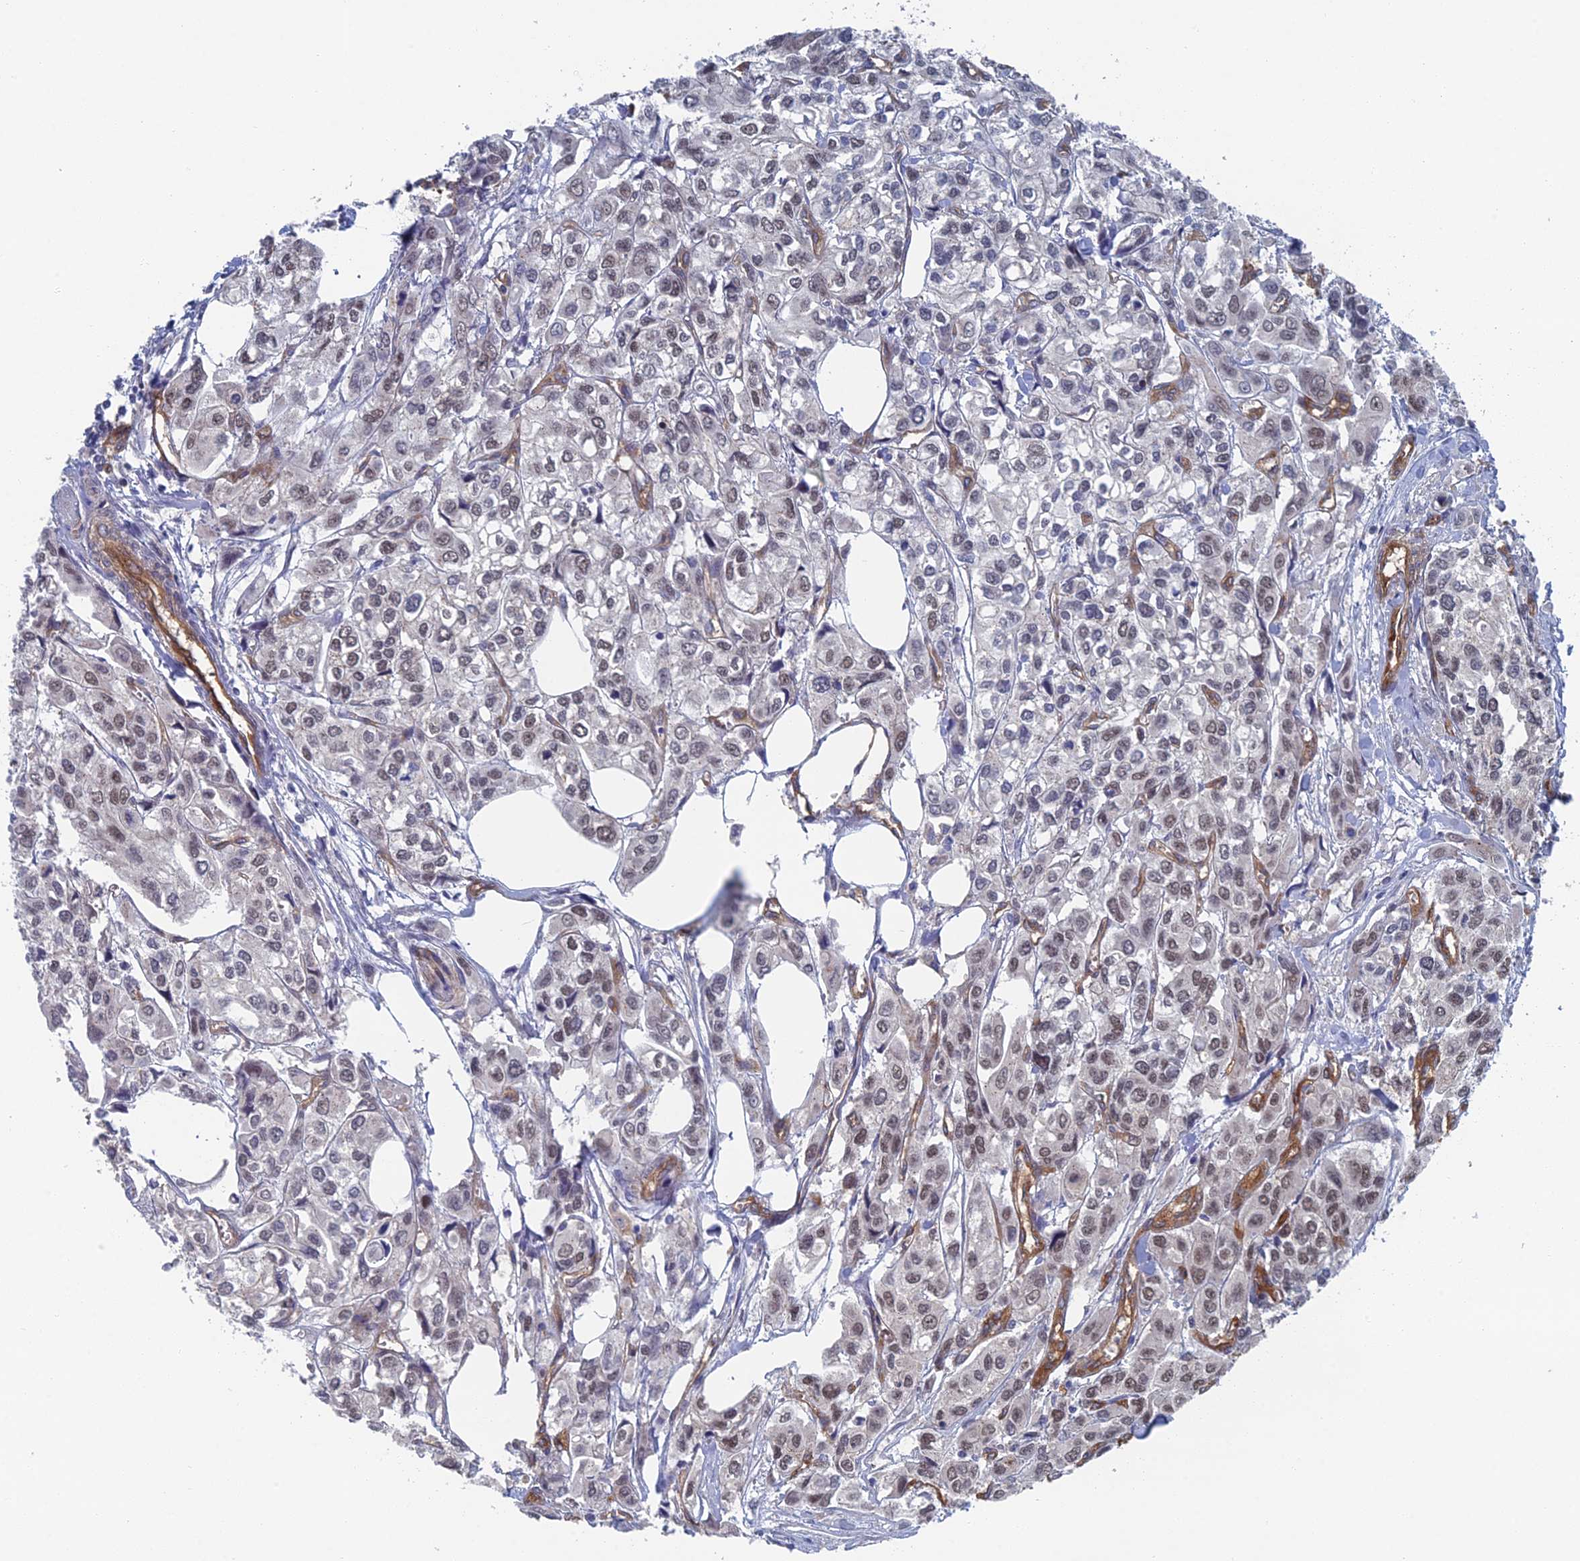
{"staining": {"intensity": "weak", "quantity": "25%-75%", "location": "nuclear"}, "tissue": "urothelial cancer", "cell_type": "Tumor cells", "image_type": "cancer", "snomed": [{"axis": "morphology", "description": "Urothelial carcinoma, High grade"}, {"axis": "topography", "description": "Urinary bladder"}], "caption": "A brown stain highlights weak nuclear expression of a protein in human urothelial cancer tumor cells.", "gene": "ARAP3", "patient": {"sex": "male", "age": 67}}